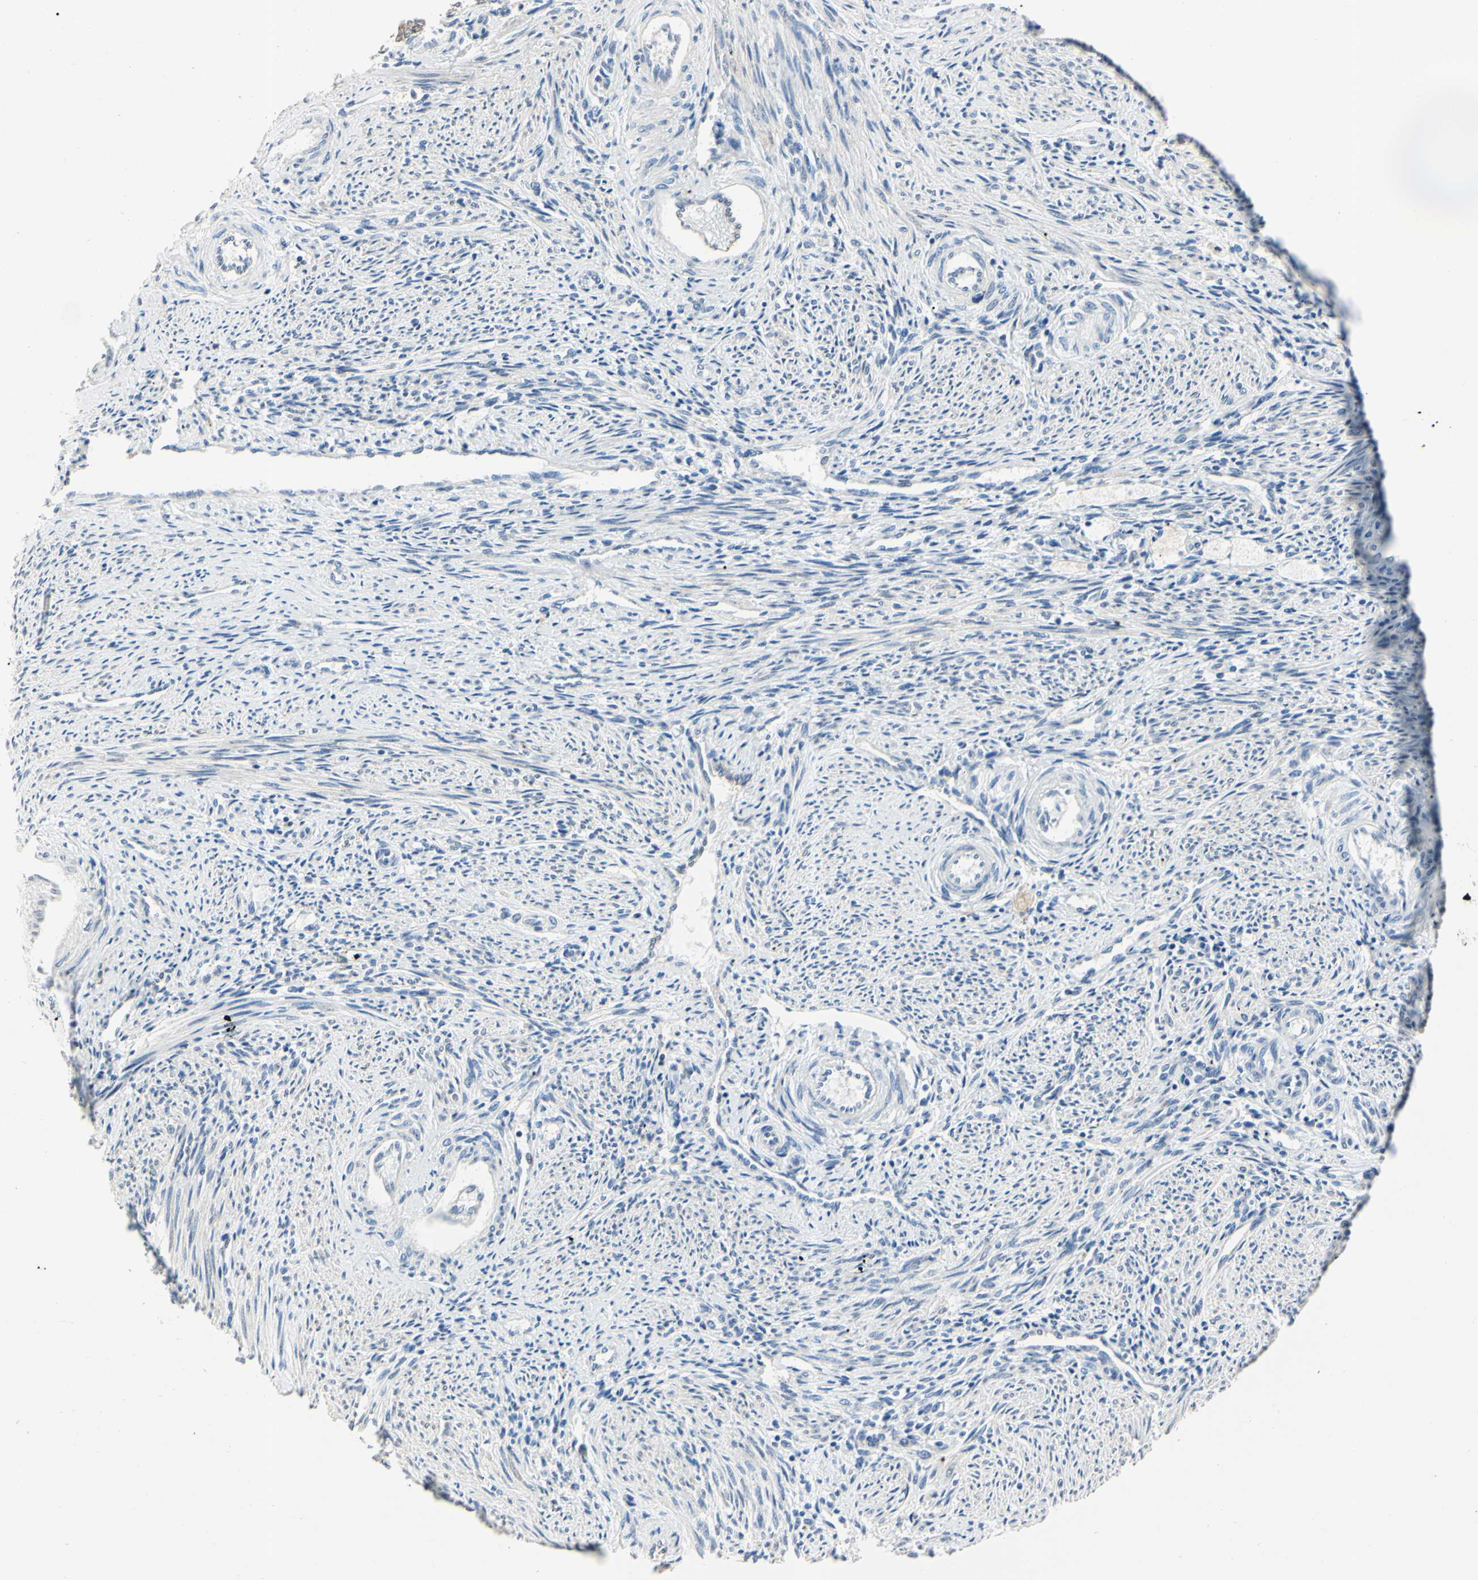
{"staining": {"intensity": "negative", "quantity": "none", "location": "none"}, "tissue": "endometrium", "cell_type": "Cells in endometrial stroma", "image_type": "normal", "snomed": [{"axis": "morphology", "description": "Normal tissue, NOS"}, {"axis": "topography", "description": "Endometrium"}], "caption": "IHC photomicrograph of normal endometrium stained for a protein (brown), which reveals no expression in cells in endometrial stroma. (DAB immunohistochemistry, high magnification).", "gene": "AKR1C3", "patient": {"sex": "female", "age": 42}}